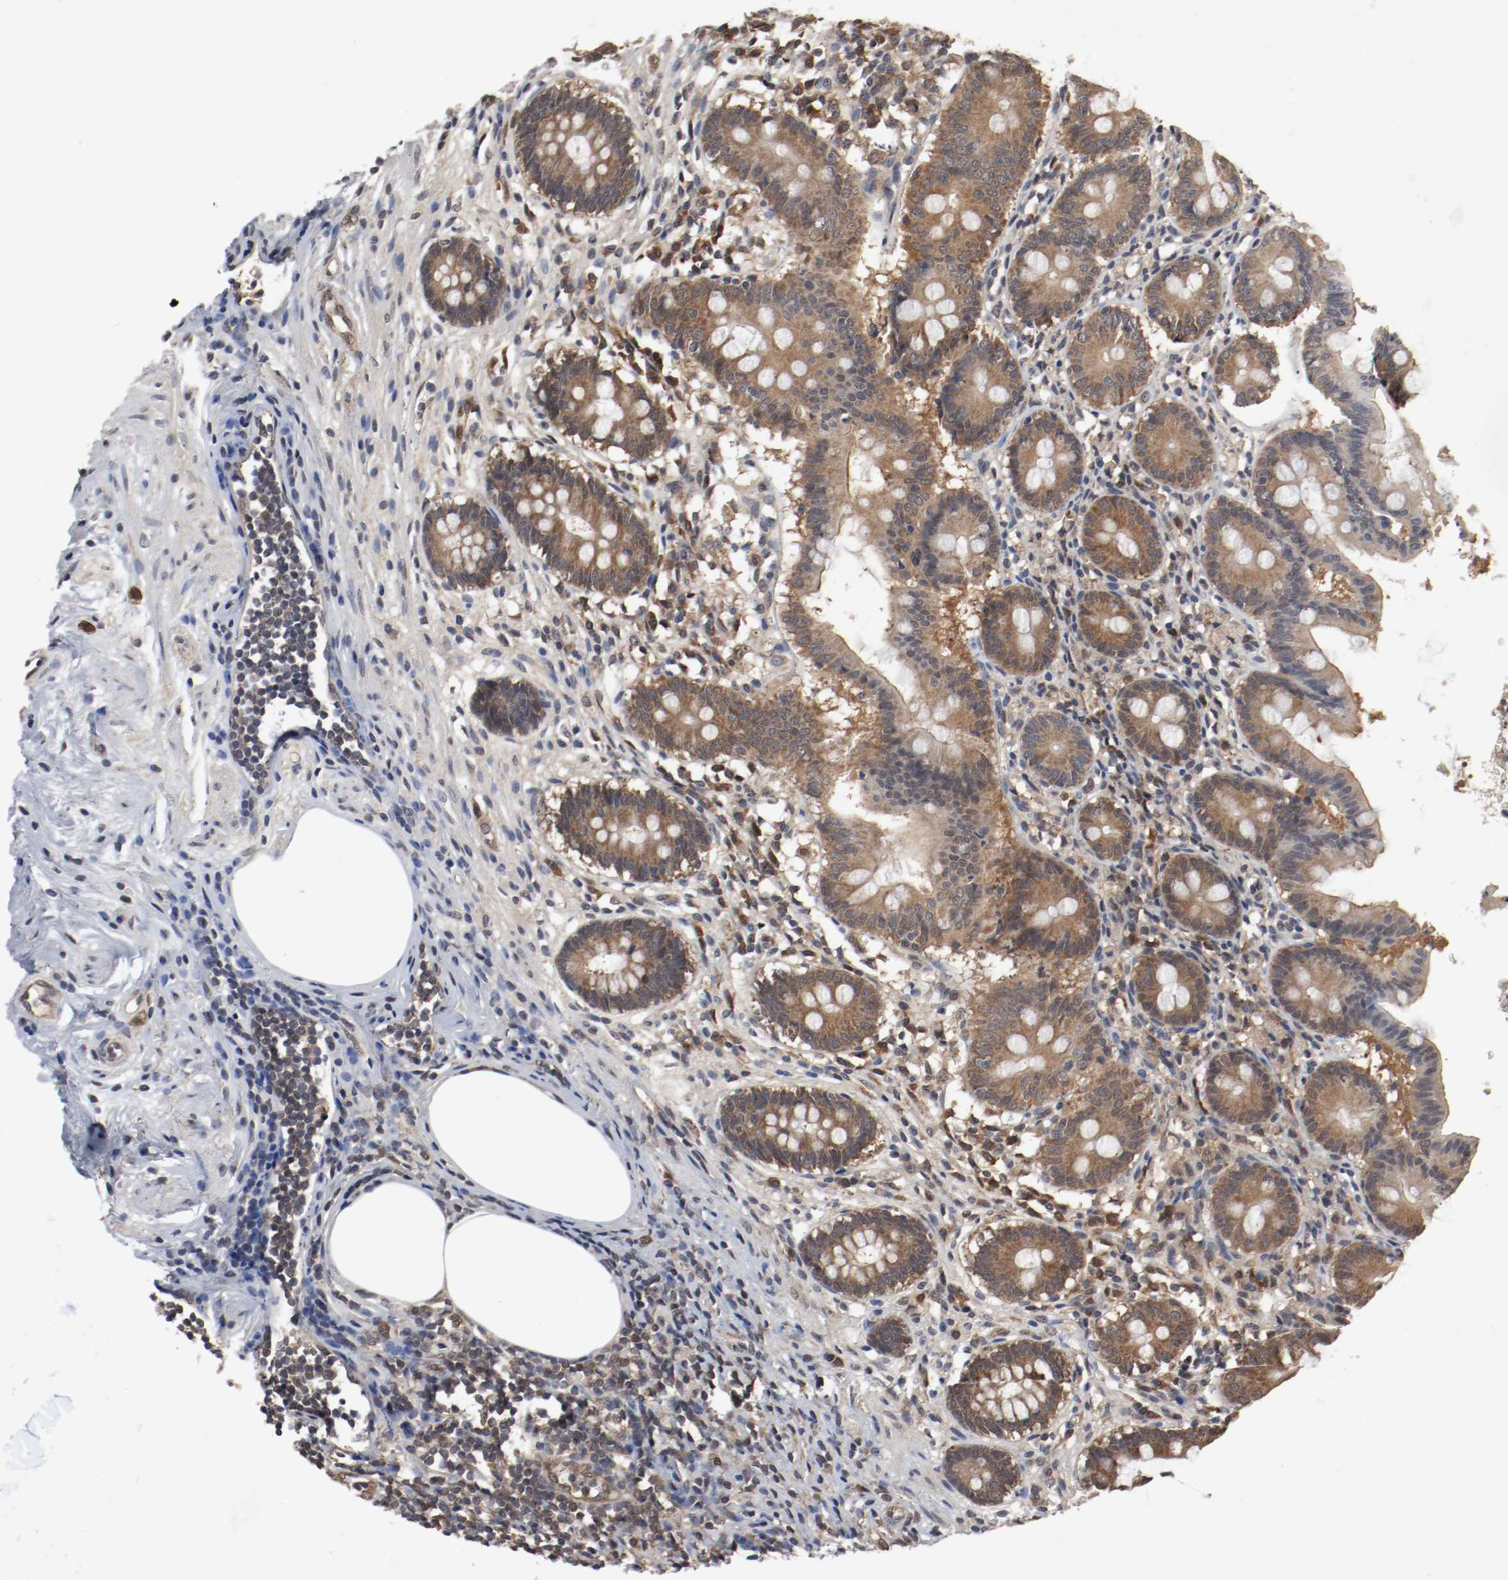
{"staining": {"intensity": "moderate", "quantity": ">75%", "location": "cytoplasmic/membranous,nuclear"}, "tissue": "appendix", "cell_type": "Glandular cells", "image_type": "normal", "snomed": [{"axis": "morphology", "description": "Normal tissue, NOS"}, {"axis": "topography", "description": "Appendix"}], "caption": "IHC staining of normal appendix, which exhibits medium levels of moderate cytoplasmic/membranous,nuclear expression in approximately >75% of glandular cells indicating moderate cytoplasmic/membranous,nuclear protein positivity. The staining was performed using DAB (brown) for protein detection and nuclei were counterstained in hematoxylin (blue).", "gene": "AFG3L2", "patient": {"sex": "female", "age": 50}}